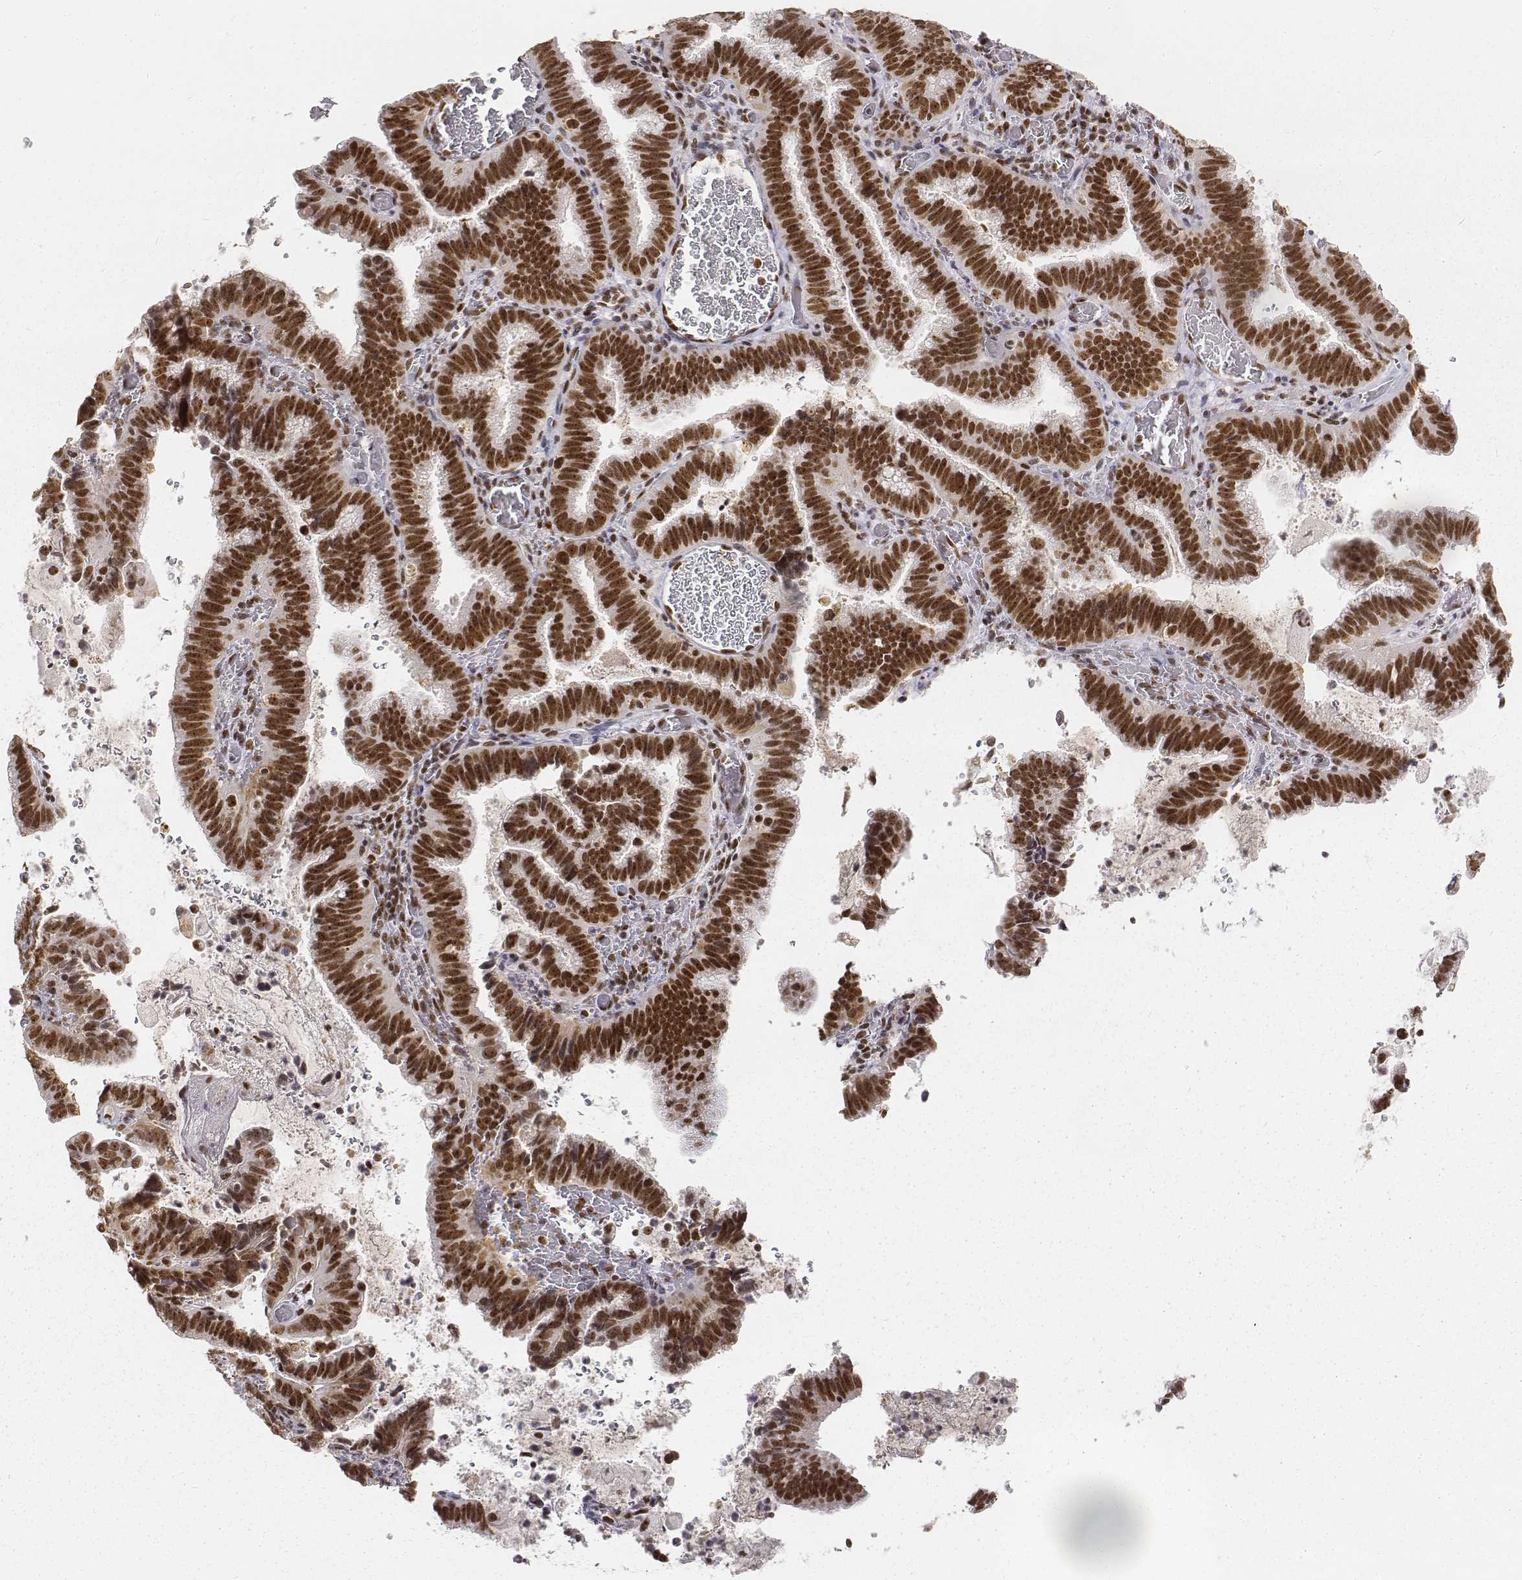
{"staining": {"intensity": "strong", "quantity": ">75%", "location": "nuclear"}, "tissue": "cervical cancer", "cell_type": "Tumor cells", "image_type": "cancer", "snomed": [{"axis": "morphology", "description": "Adenocarcinoma, NOS"}, {"axis": "topography", "description": "Cervix"}], "caption": "Cervical adenocarcinoma tissue shows strong nuclear expression in approximately >75% of tumor cells, visualized by immunohistochemistry.", "gene": "PHF6", "patient": {"sex": "female", "age": 61}}